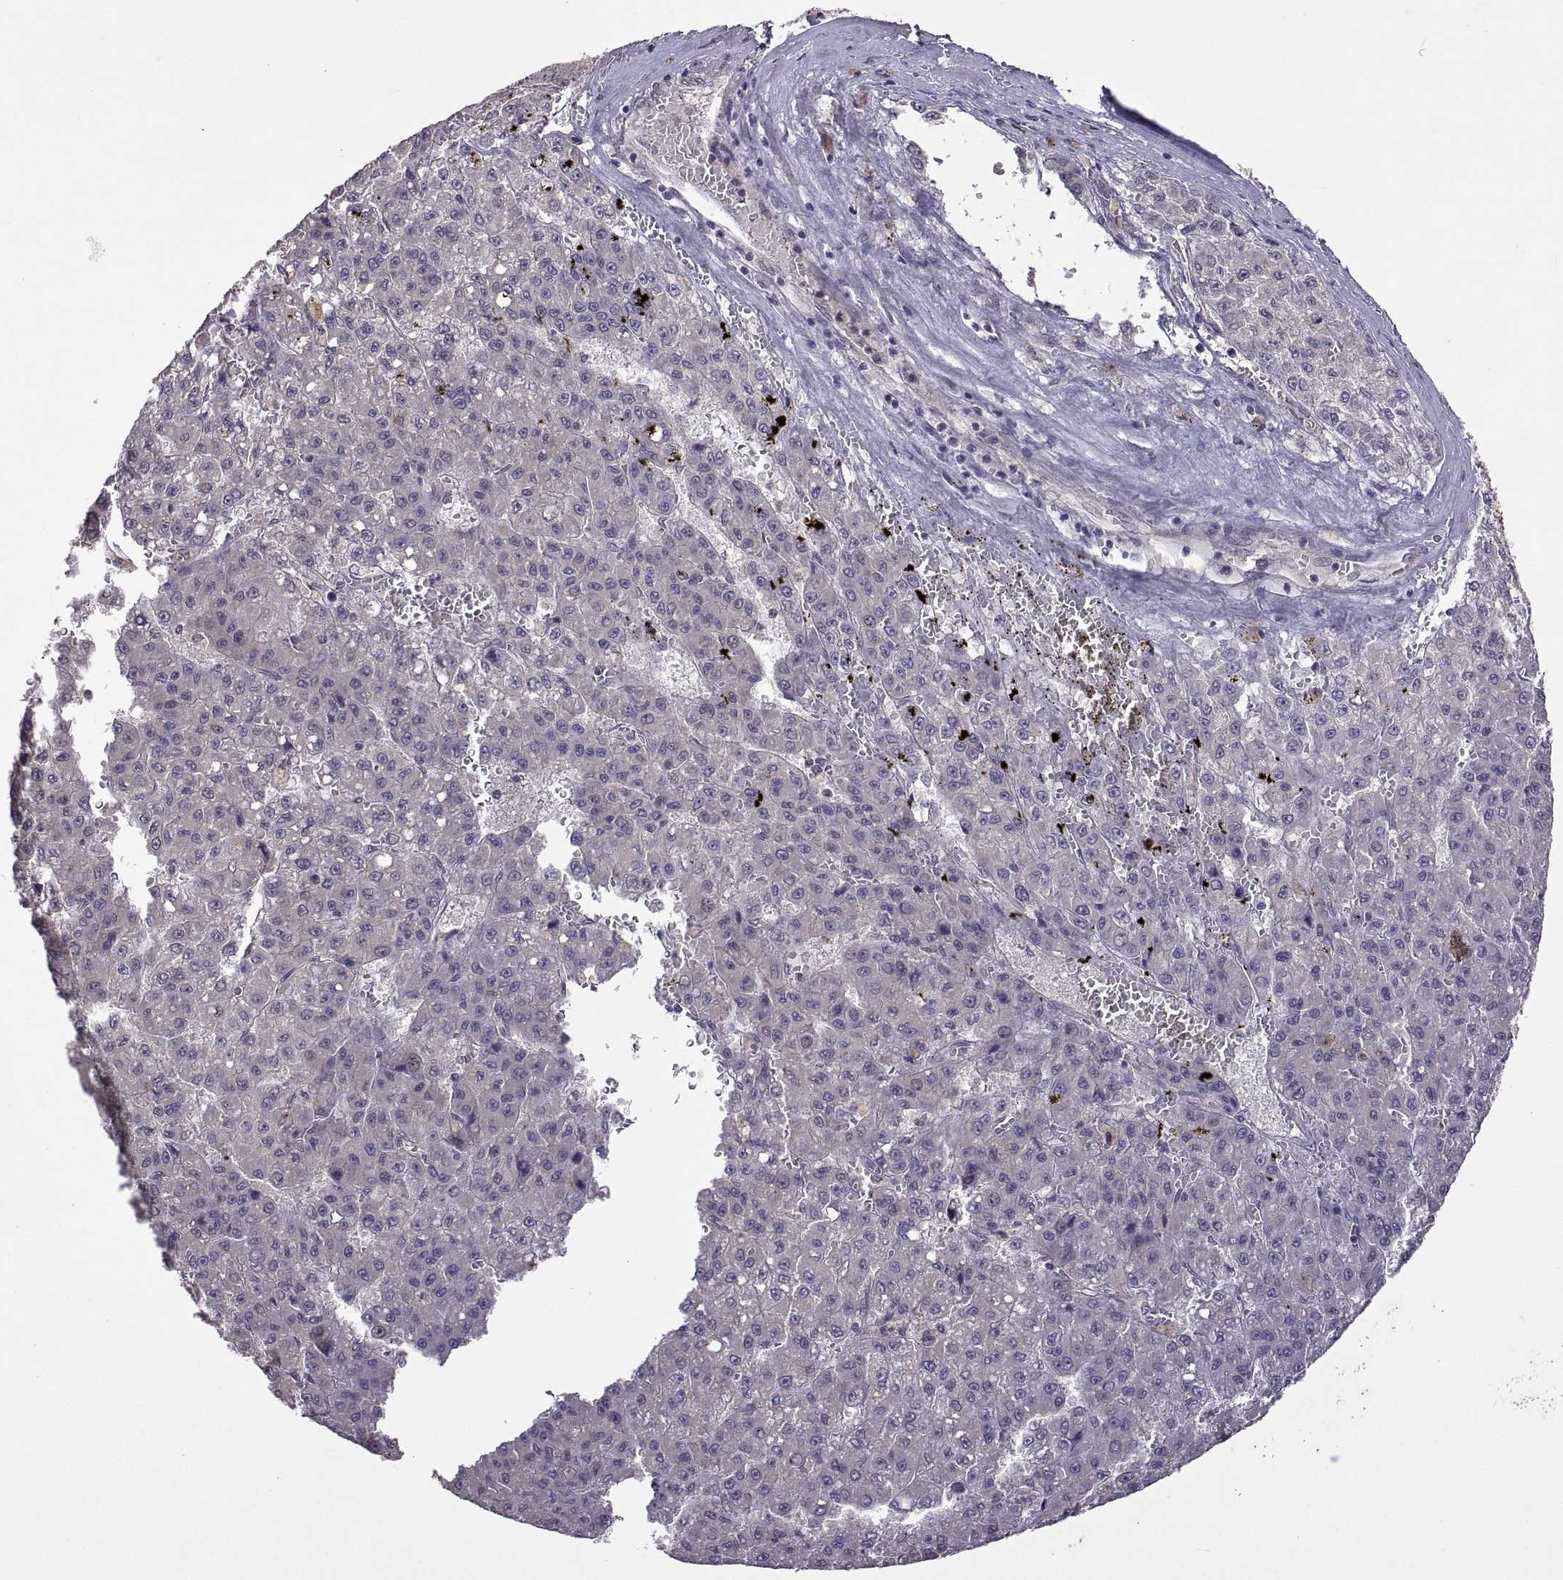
{"staining": {"intensity": "negative", "quantity": "none", "location": "none"}, "tissue": "liver cancer", "cell_type": "Tumor cells", "image_type": "cancer", "snomed": [{"axis": "morphology", "description": "Carcinoma, Hepatocellular, NOS"}, {"axis": "topography", "description": "Liver"}], "caption": "Tumor cells show no significant staining in liver hepatocellular carcinoma.", "gene": "LAMA1", "patient": {"sex": "male", "age": 70}}